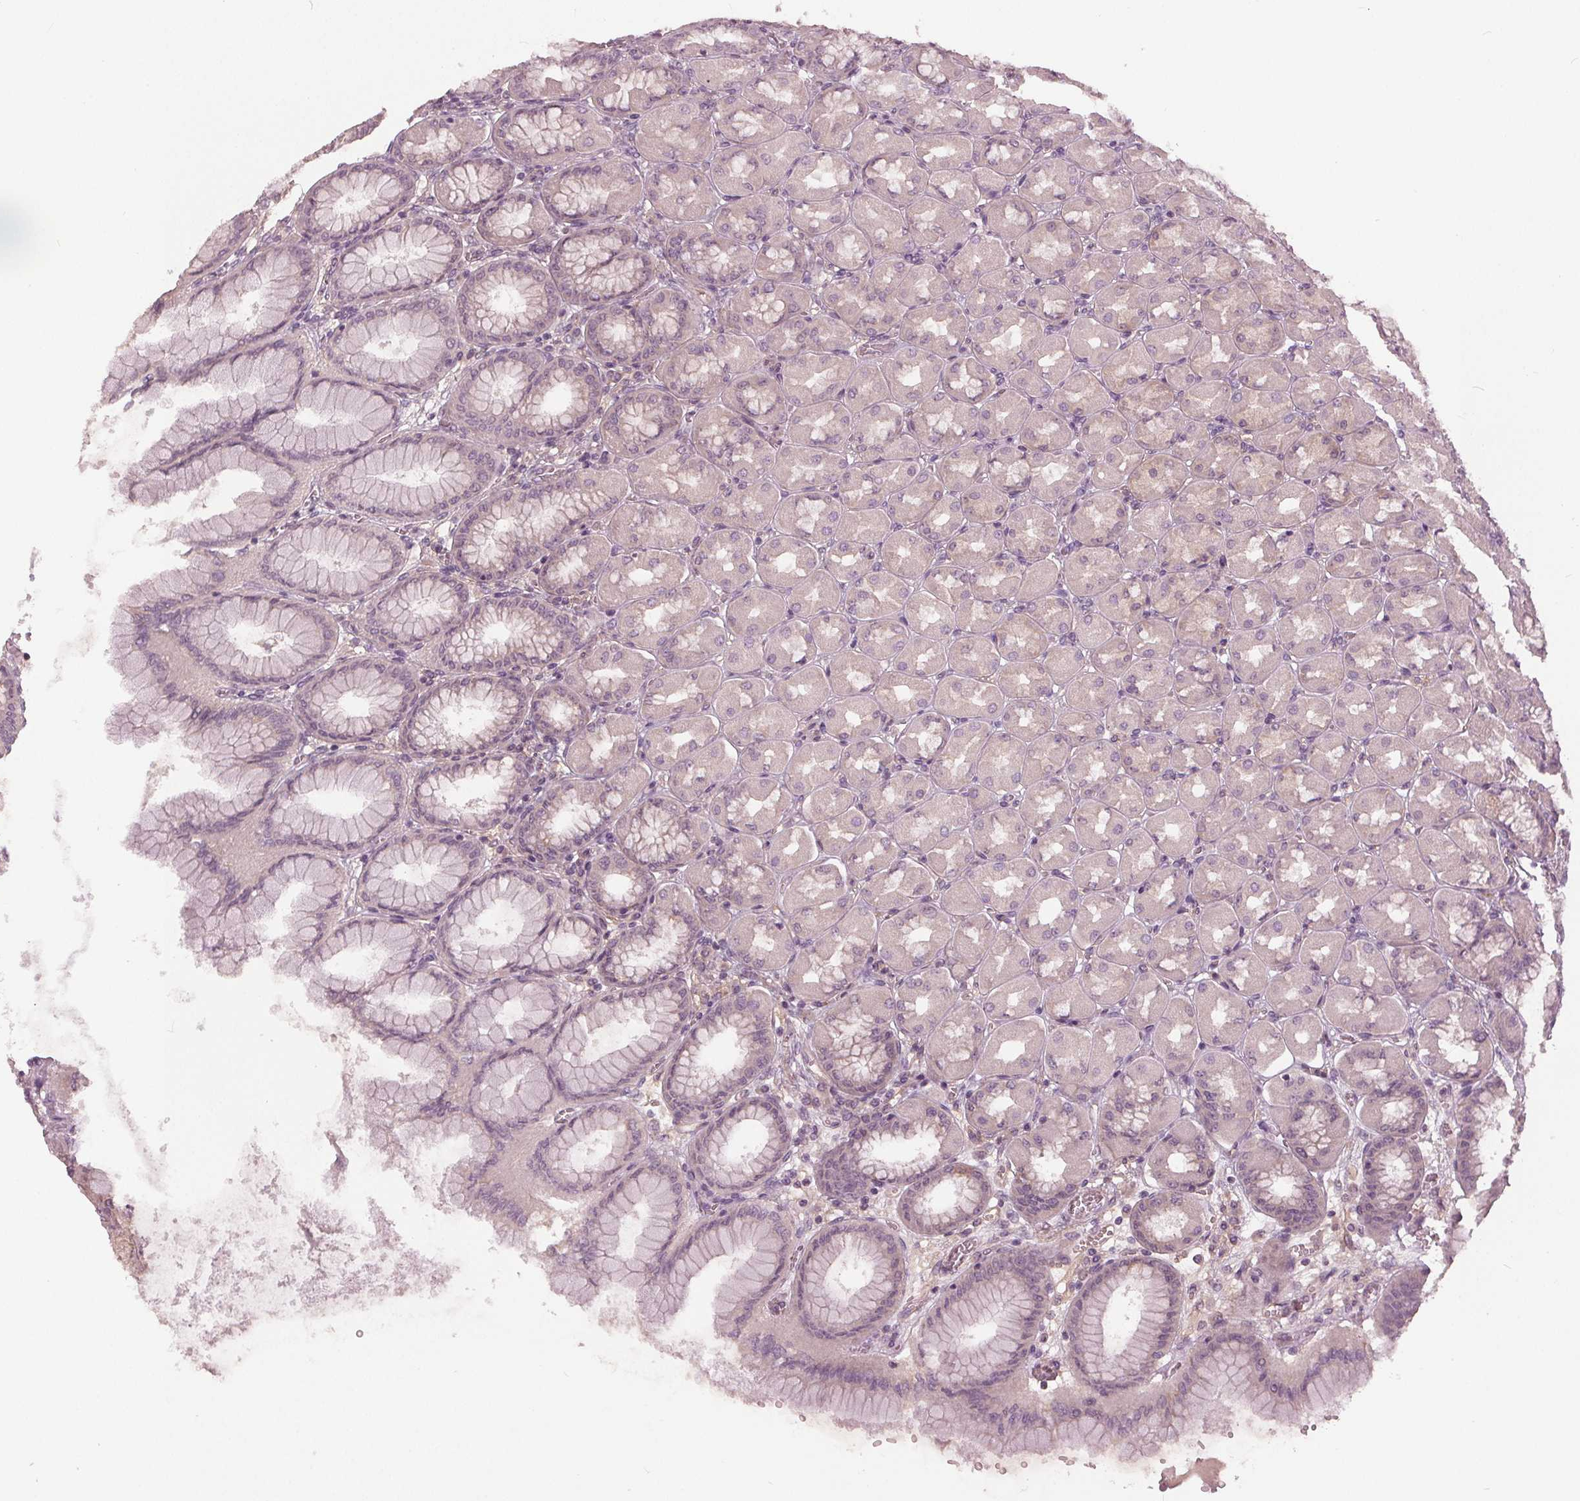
{"staining": {"intensity": "negative", "quantity": "none", "location": "none"}, "tissue": "stomach", "cell_type": "Glandular cells", "image_type": "normal", "snomed": [{"axis": "morphology", "description": "Normal tissue, NOS"}, {"axis": "topography", "description": "Stomach, upper"}], "caption": "Human stomach stained for a protein using IHC displays no staining in glandular cells.", "gene": "KLK13", "patient": {"sex": "female", "age": 56}}